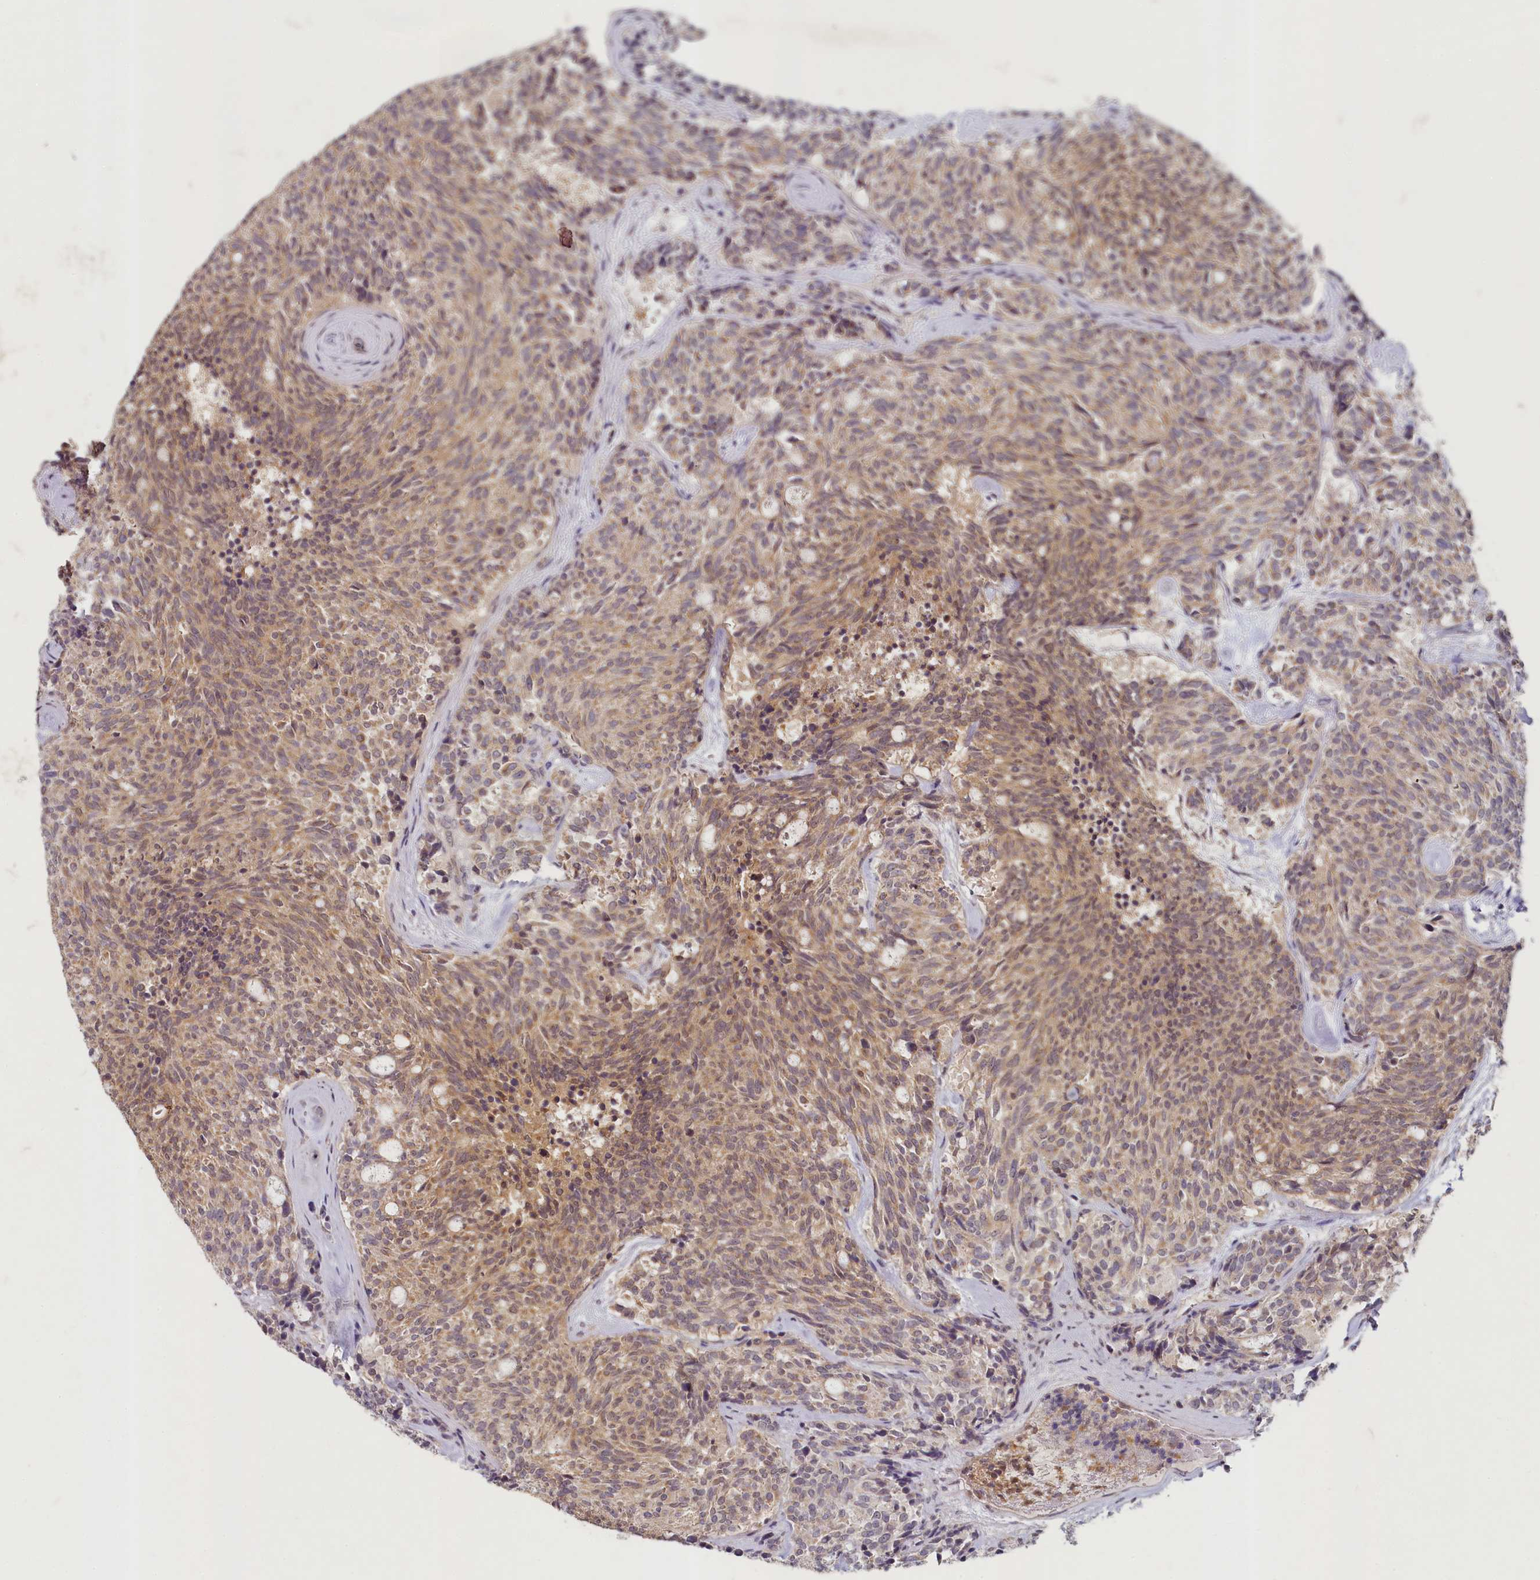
{"staining": {"intensity": "moderate", "quantity": ">75%", "location": "cytoplasmic/membranous"}, "tissue": "carcinoid", "cell_type": "Tumor cells", "image_type": "cancer", "snomed": [{"axis": "morphology", "description": "Carcinoid, malignant, NOS"}, {"axis": "topography", "description": "Pancreas"}], "caption": "Immunohistochemistry (IHC) photomicrograph of human carcinoid (malignant) stained for a protein (brown), which exhibits medium levels of moderate cytoplasmic/membranous positivity in approximately >75% of tumor cells.", "gene": "HERC3", "patient": {"sex": "female", "age": 54}}